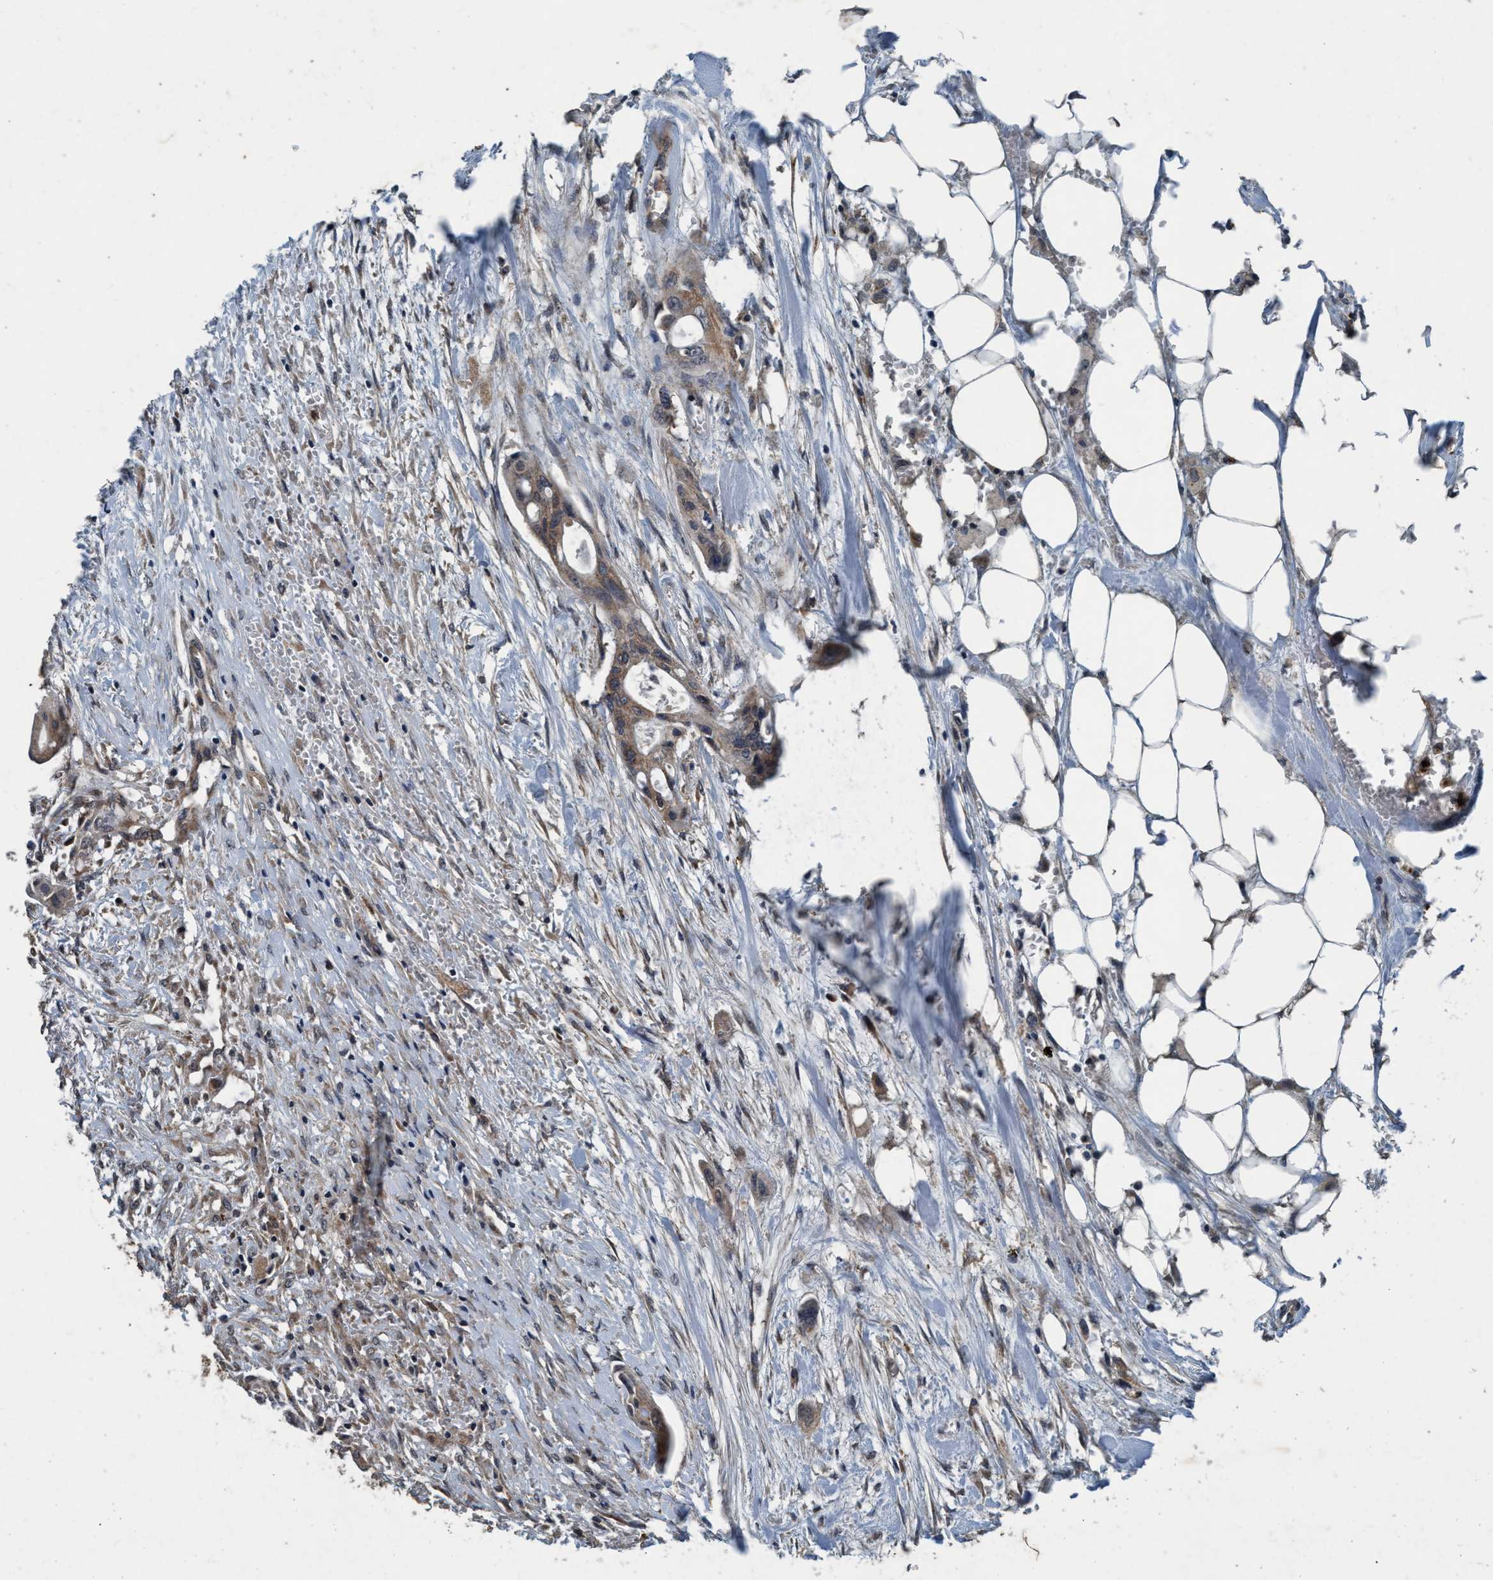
{"staining": {"intensity": "strong", "quantity": ">75%", "location": "cytoplasmic/membranous"}, "tissue": "colorectal cancer", "cell_type": "Tumor cells", "image_type": "cancer", "snomed": [{"axis": "morphology", "description": "Adenocarcinoma, NOS"}, {"axis": "topography", "description": "Colon"}], "caption": "Protein expression analysis of human adenocarcinoma (colorectal) reveals strong cytoplasmic/membranous staining in approximately >75% of tumor cells. (IHC, brightfield microscopy, high magnification).", "gene": "AKT1S1", "patient": {"sex": "female", "age": 57}}